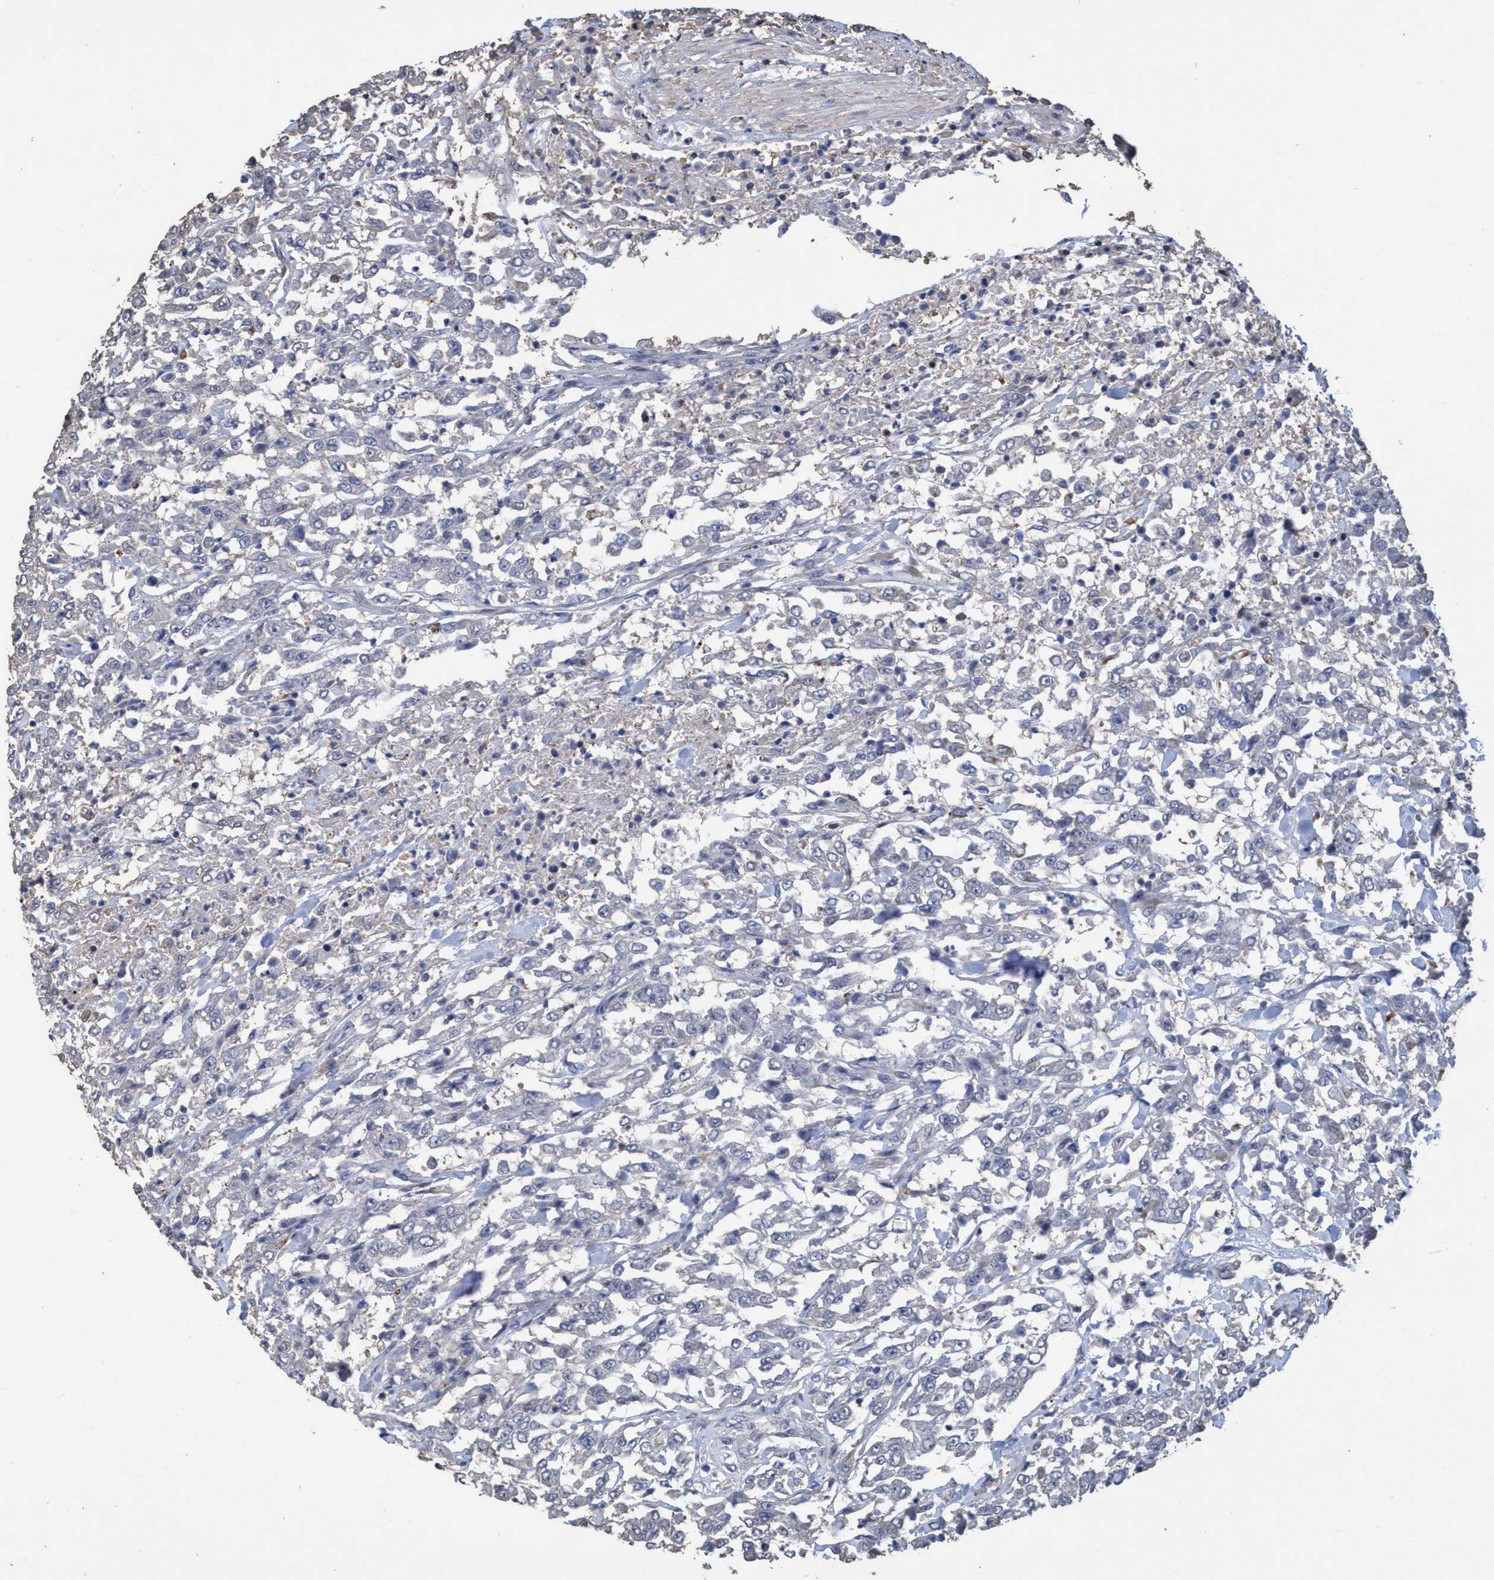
{"staining": {"intensity": "negative", "quantity": "none", "location": "none"}, "tissue": "urothelial cancer", "cell_type": "Tumor cells", "image_type": "cancer", "snomed": [{"axis": "morphology", "description": "Urothelial carcinoma, High grade"}, {"axis": "topography", "description": "Urinary bladder"}], "caption": "The micrograph demonstrates no staining of tumor cells in urothelial carcinoma (high-grade).", "gene": "BBS9", "patient": {"sex": "male", "age": 46}}